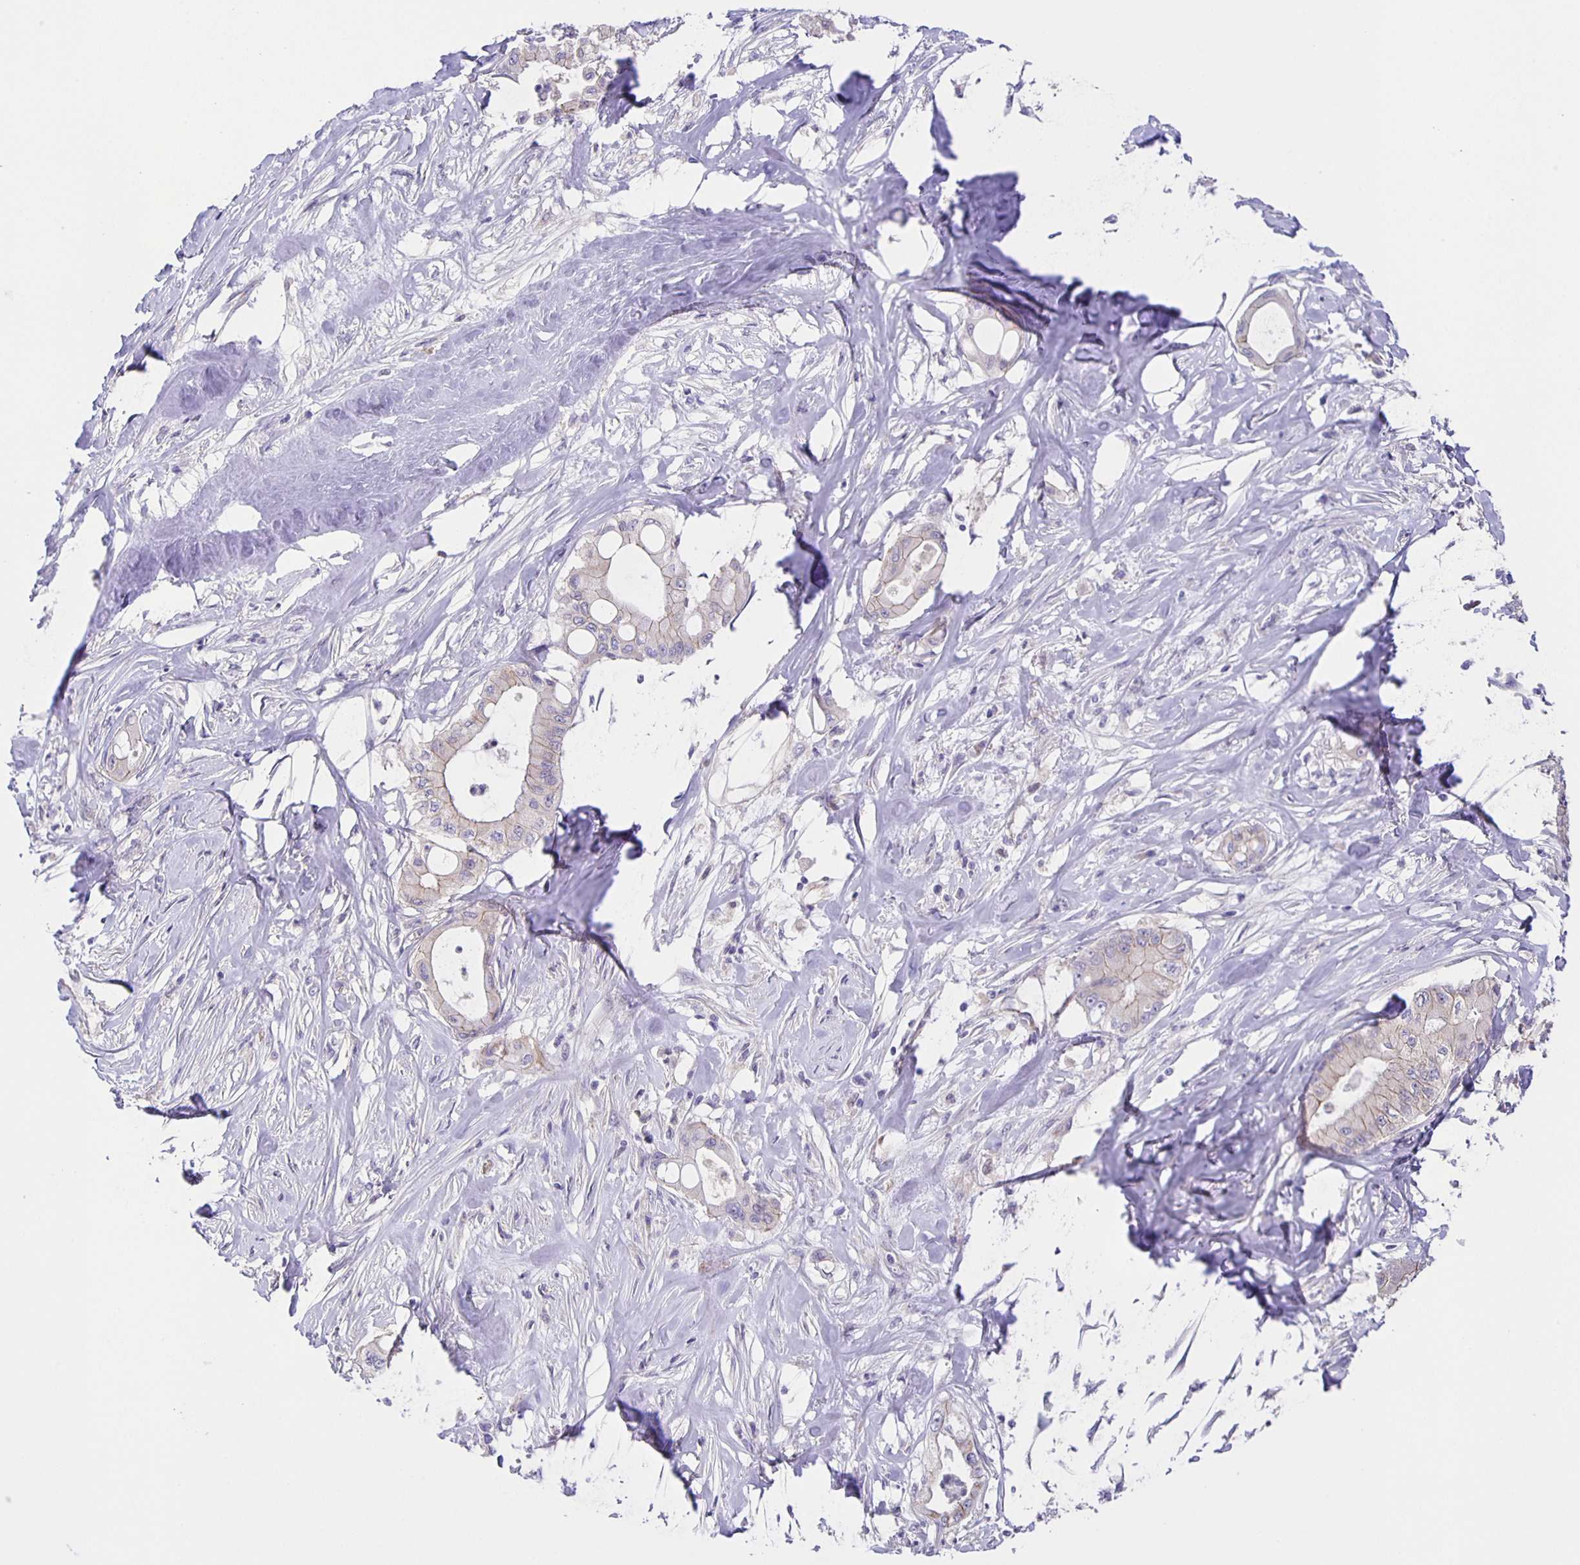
{"staining": {"intensity": "weak", "quantity": "25%-75%", "location": "cytoplasmic/membranous"}, "tissue": "pancreatic cancer", "cell_type": "Tumor cells", "image_type": "cancer", "snomed": [{"axis": "morphology", "description": "Adenocarcinoma, NOS"}, {"axis": "topography", "description": "Pancreas"}], "caption": "This is an image of IHC staining of pancreatic adenocarcinoma, which shows weak expression in the cytoplasmic/membranous of tumor cells.", "gene": "JMJD4", "patient": {"sex": "male", "age": 71}}